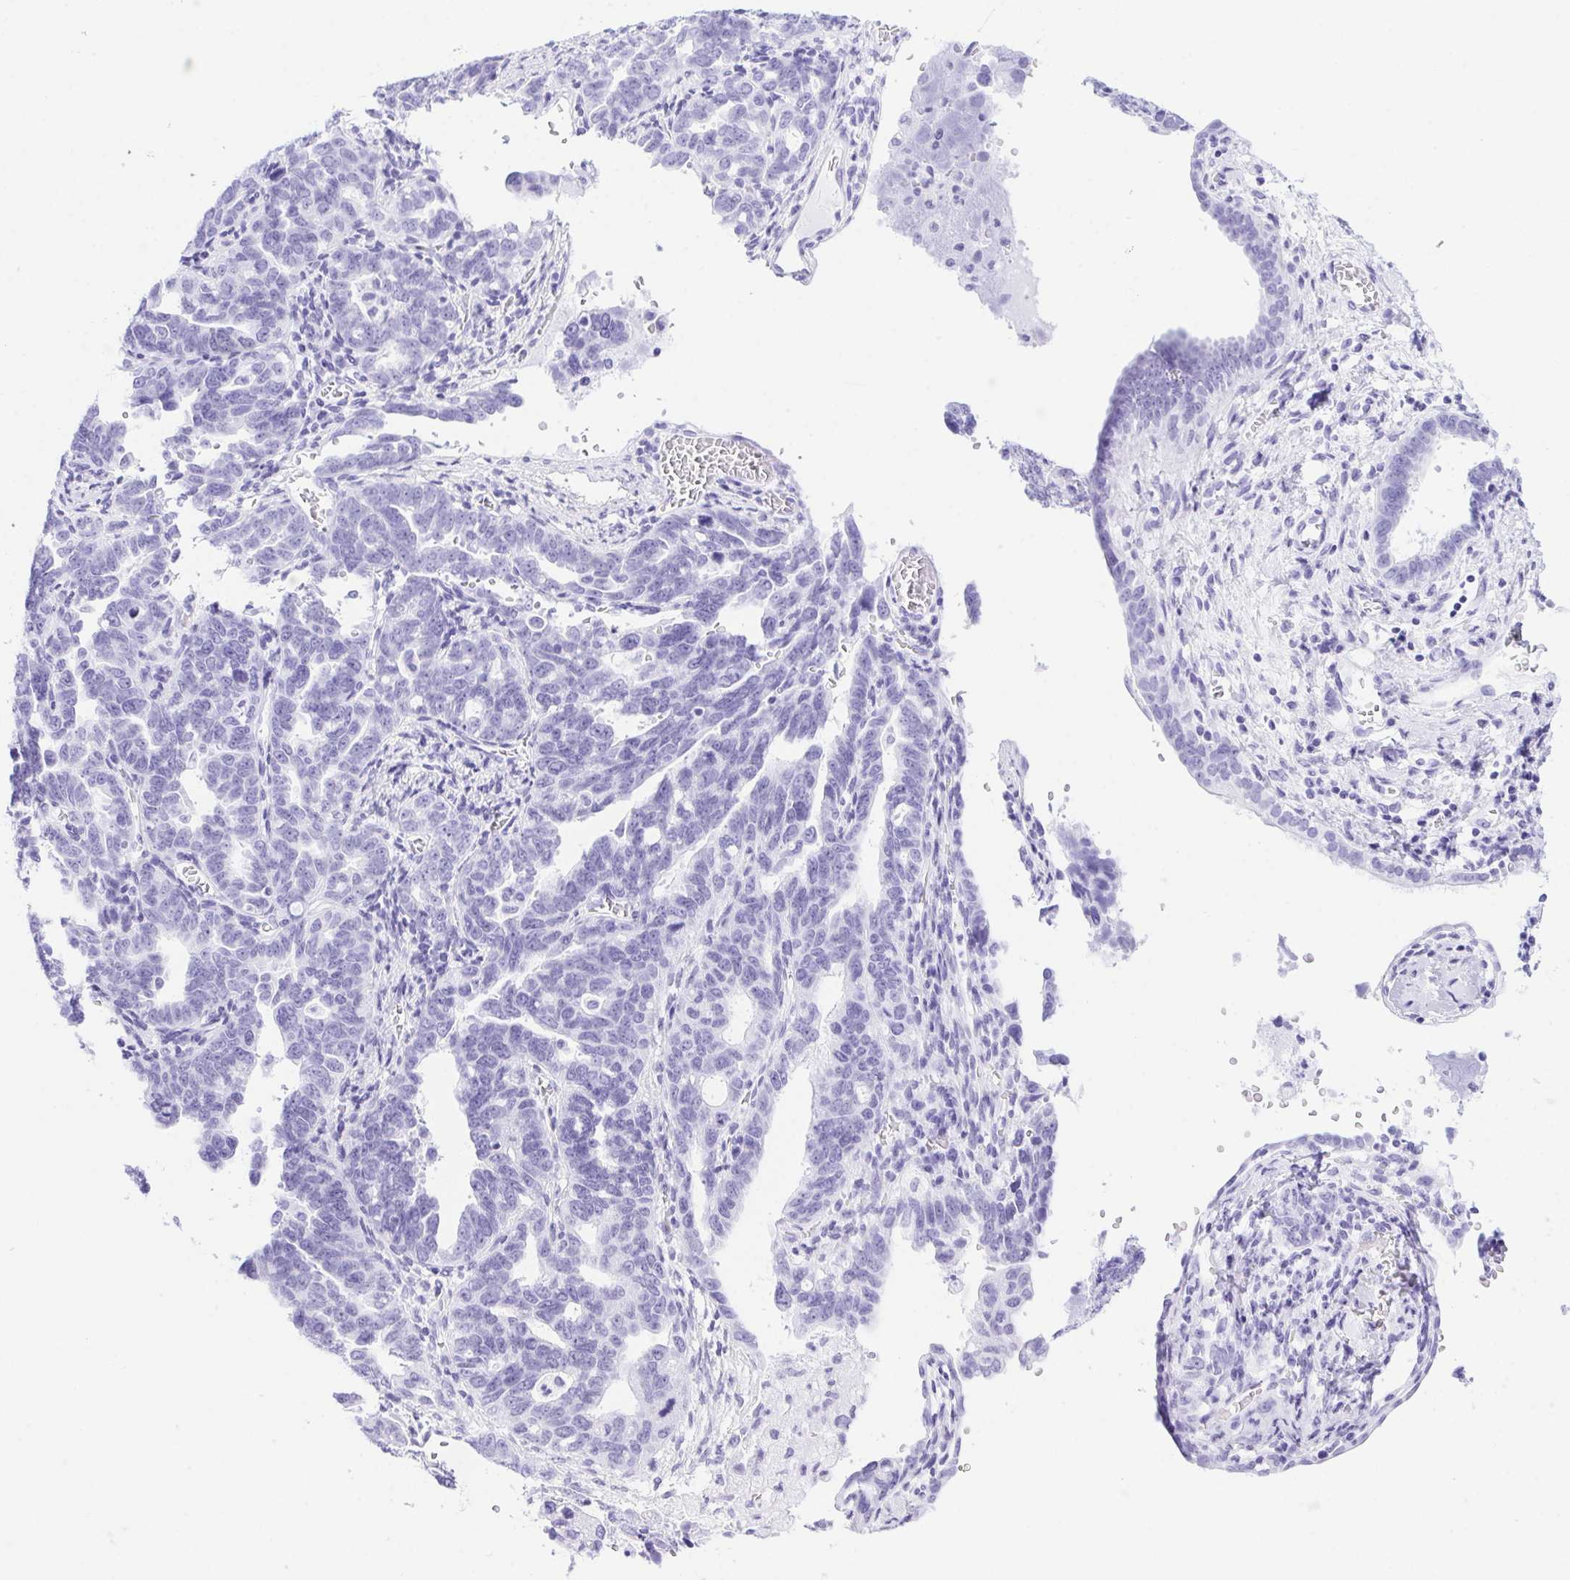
{"staining": {"intensity": "negative", "quantity": "none", "location": "none"}, "tissue": "ovarian cancer", "cell_type": "Tumor cells", "image_type": "cancer", "snomed": [{"axis": "morphology", "description": "Cystadenocarcinoma, serous, NOS"}, {"axis": "topography", "description": "Ovary"}], "caption": "The immunohistochemistry photomicrograph has no significant positivity in tumor cells of ovarian serous cystadenocarcinoma tissue.", "gene": "DDX17", "patient": {"sex": "female", "age": 69}}